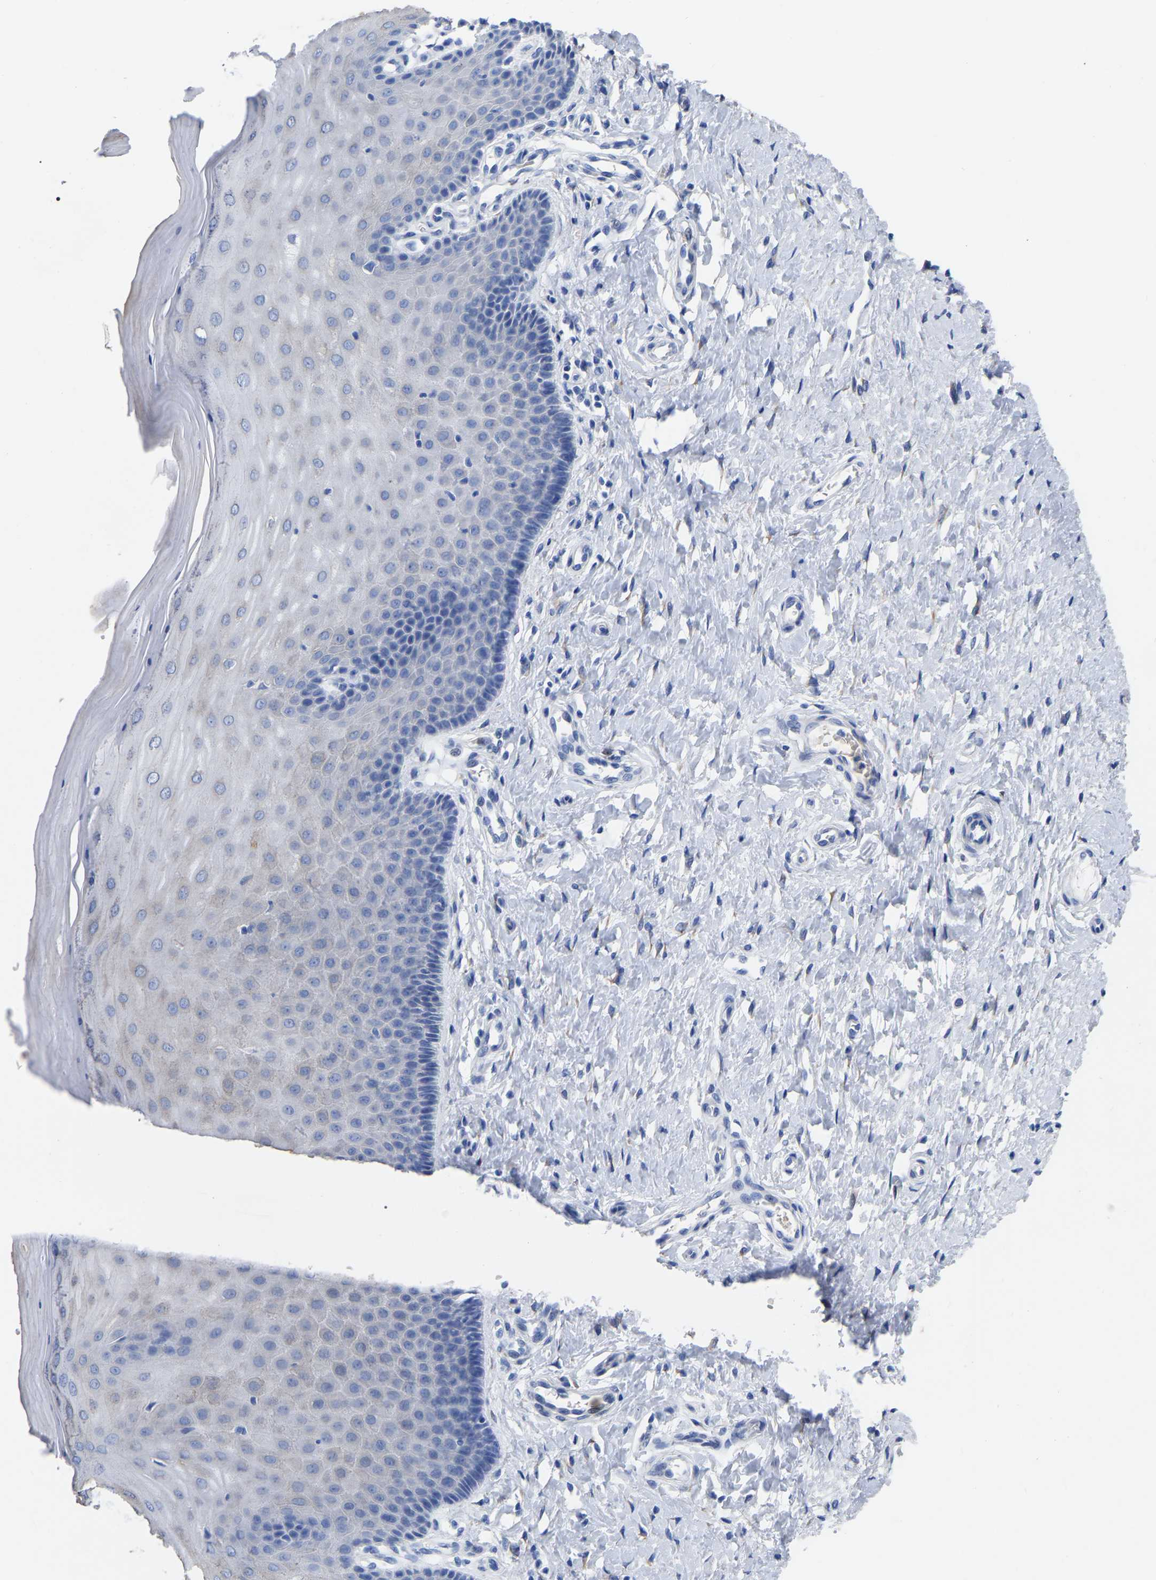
{"staining": {"intensity": "negative", "quantity": "none", "location": "none"}, "tissue": "cervix", "cell_type": "Glandular cells", "image_type": "normal", "snomed": [{"axis": "morphology", "description": "Normal tissue, NOS"}, {"axis": "topography", "description": "Cervix"}], "caption": "Immunohistochemistry of benign cervix shows no expression in glandular cells. The staining is performed using DAB (3,3'-diaminobenzidine) brown chromogen with nuclei counter-stained in using hematoxylin.", "gene": "GDF3", "patient": {"sex": "female", "age": 55}}